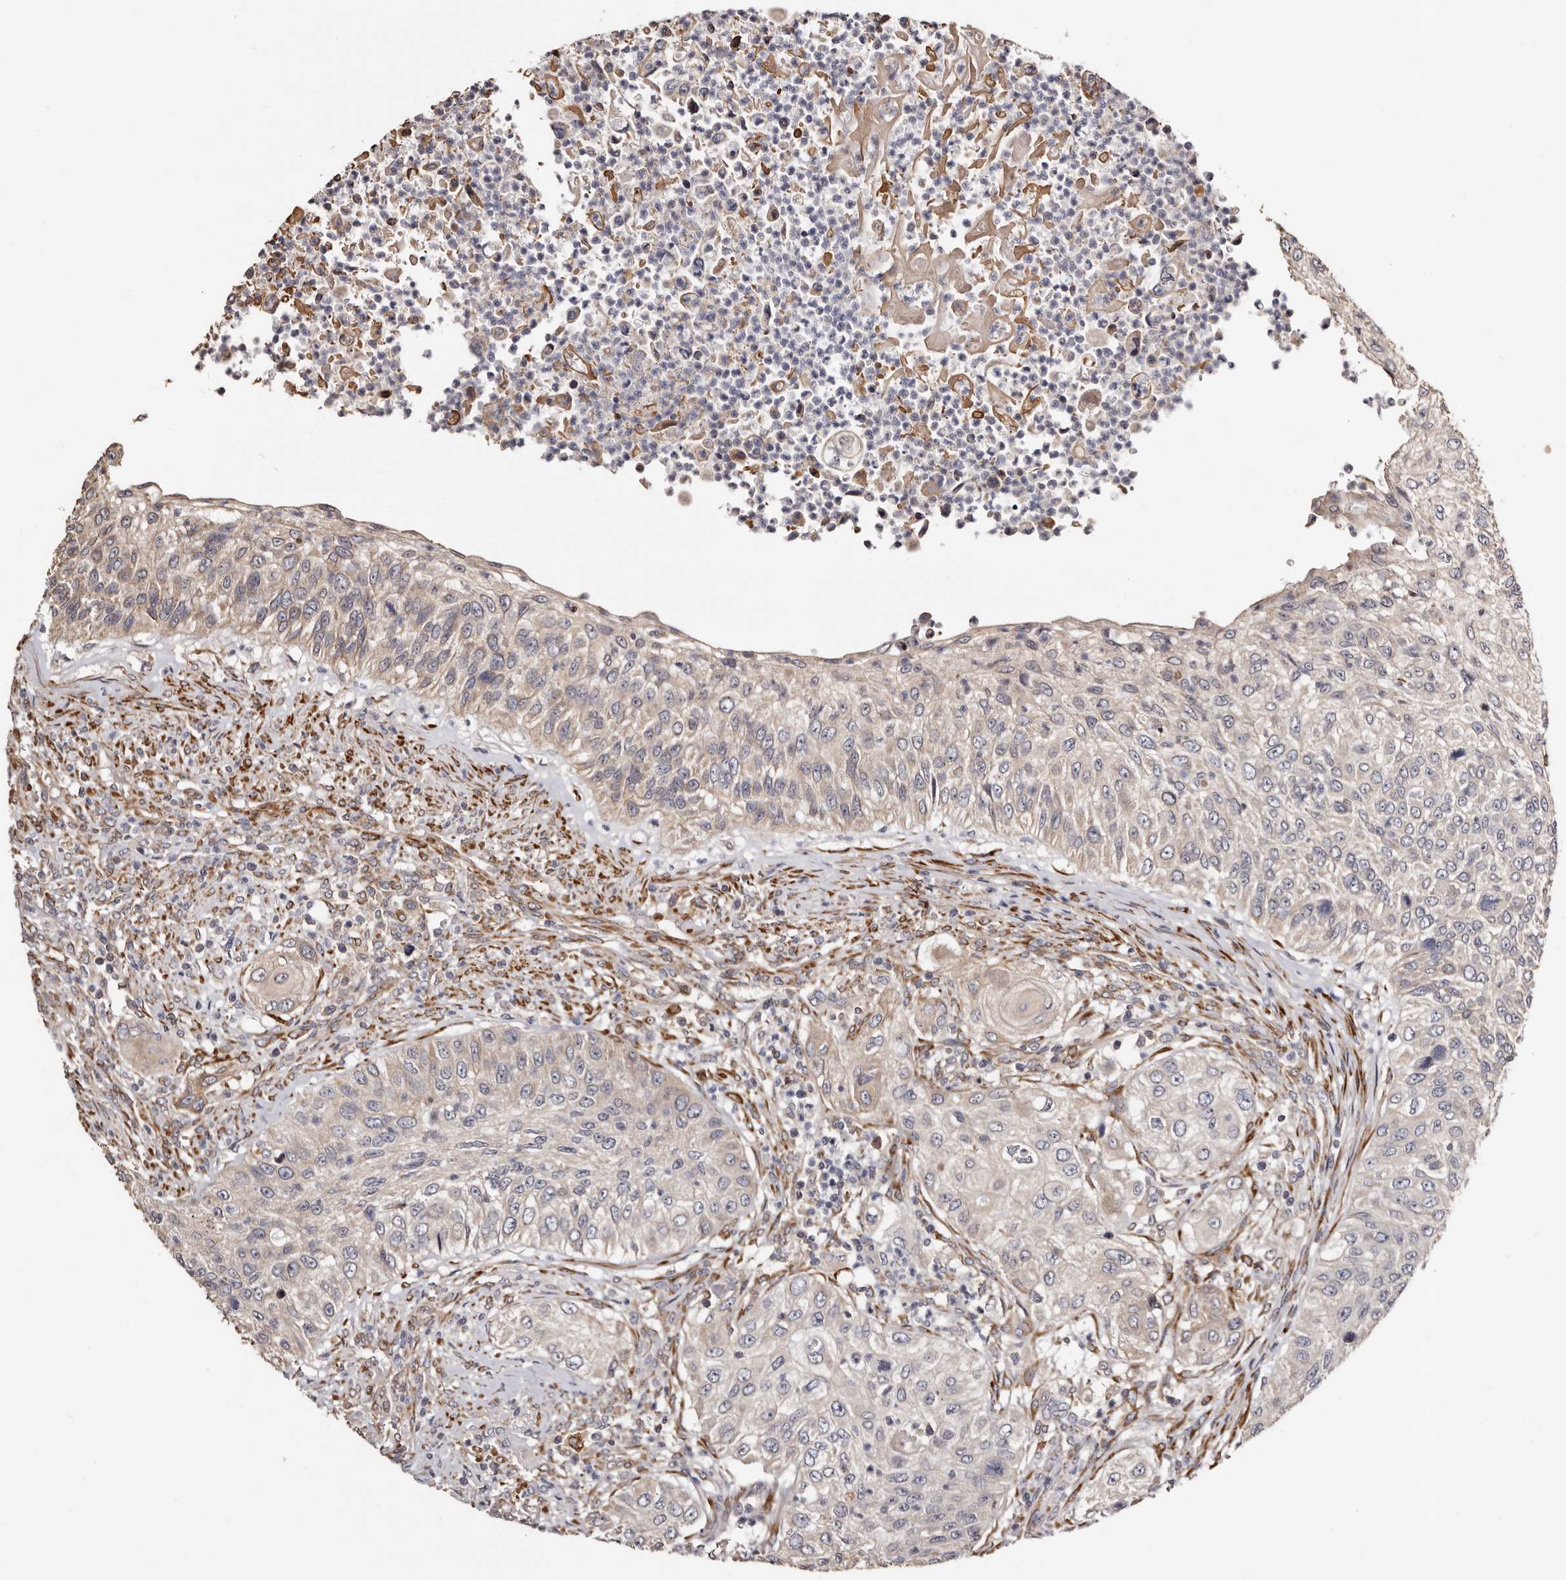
{"staining": {"intensity": "weak", "quantity": "<25%", "location": "cytoplasmic/membranous"}, "tissue": "urothelial cancer", "cell_type": "Tumor cells", "image_type": "cancer", "snomed": [{"axis": "morphology", "description": "Urothelial carcinoma, High grade"}, {"axis": "topography", "description": "Urinary bladder"}], "caption": "This is an immunohistochemistry (IHC) histopathology image of urothelial carcinoma (high-grade). There is no staining in tumor cells.", "gene": "TBC1D22B", "patient": {"sex": "female", "age": 60}}